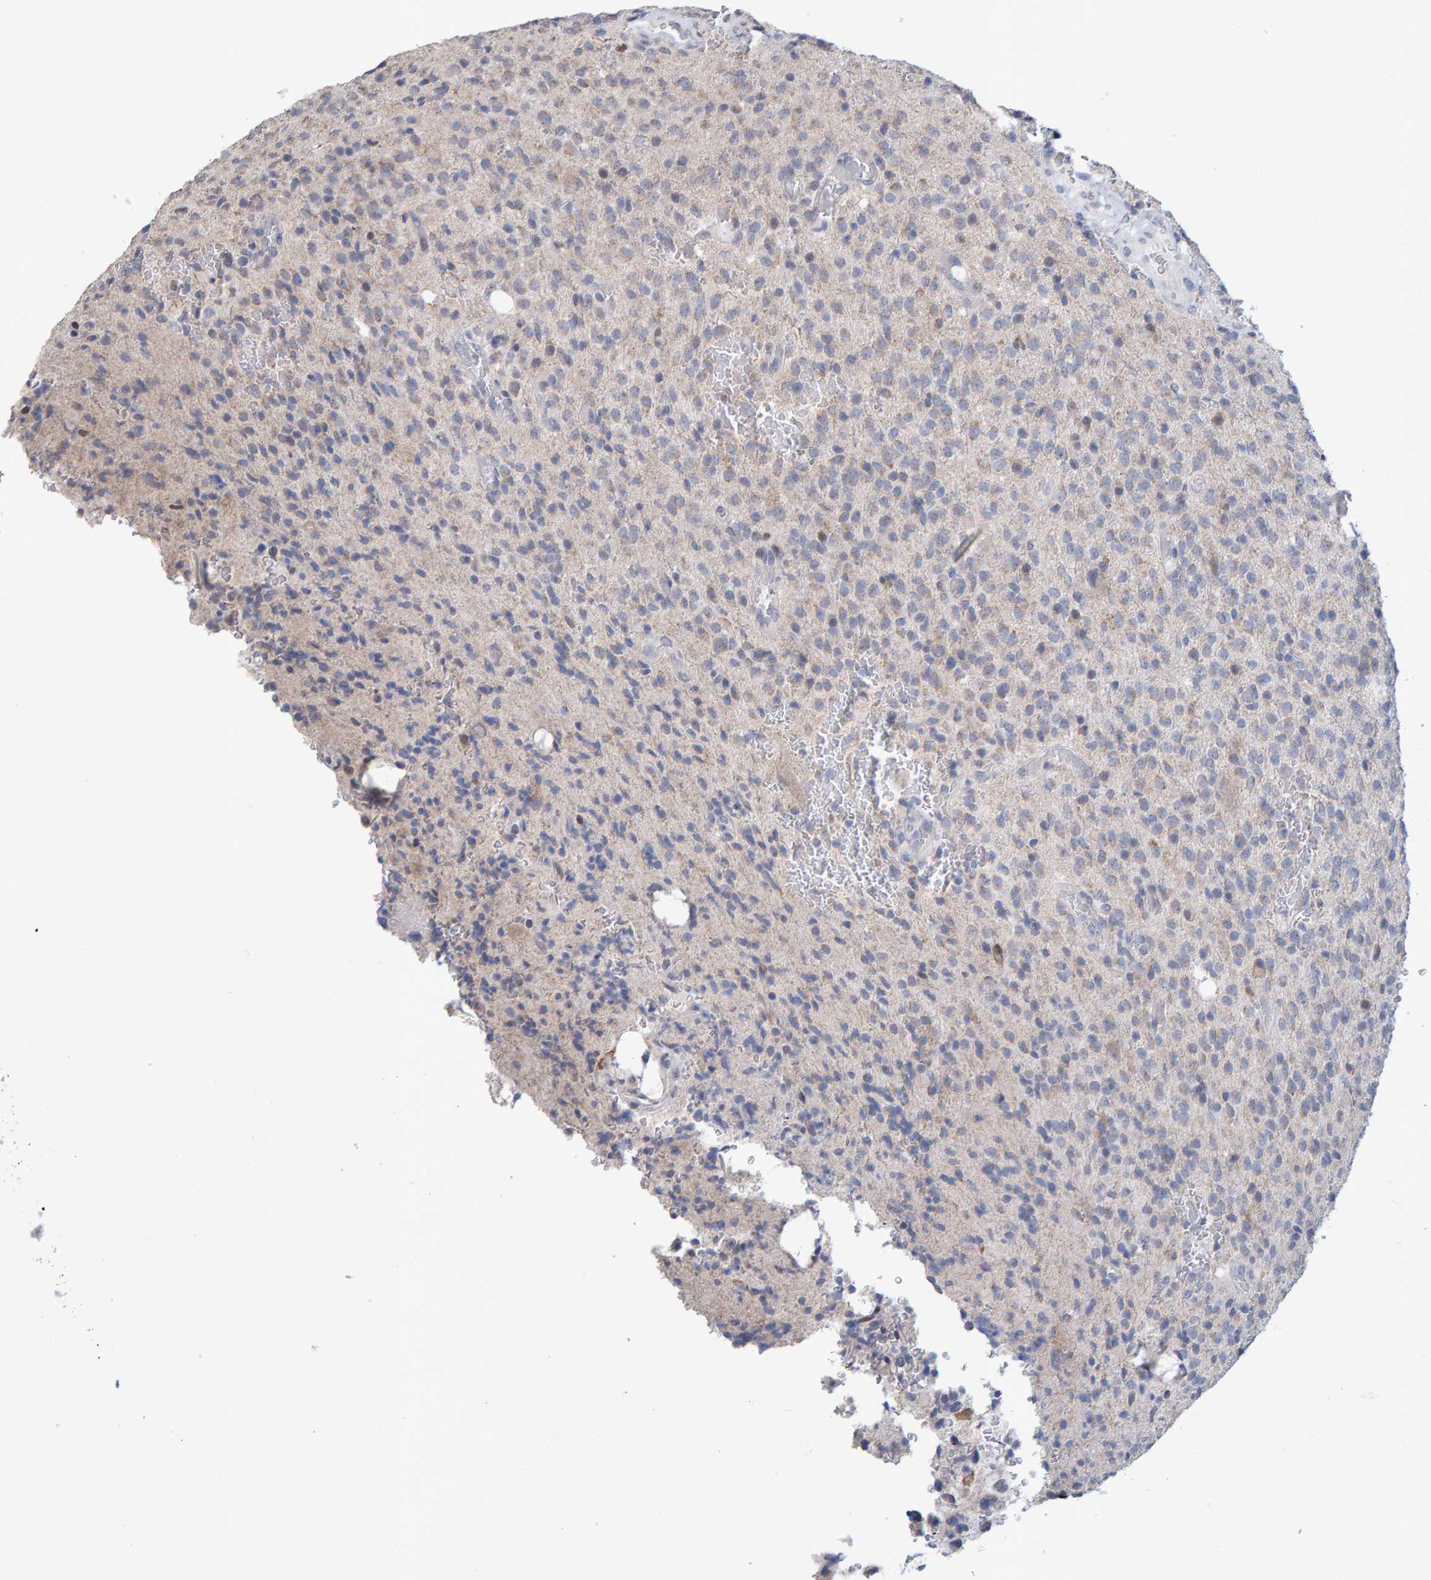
{"staining": {"intensity": "weak", "quantity": "<25%", "location": "cytoplasmic/membranous"}, "tissue": "glioma", "cell_type": "Tumor cells", "image_type": "cancer", "snomed": [{"axis": "morphology", "description": "Glioma, malignant, High grade"}, {"axis": "topography", "description": "Brain"}], "caption": "This photomicrograph is of glioma stained with immunohistochemistry to label a protein in brown with the nuclei are counter-stained blue. There is no staining in tumor cells. (DAB (3,3'-diaminobenzidine) immunohistochemistry (IHC) visualized using brightfield microscopy, high magnification).", "gene": "USP43", "patient": {"sex": "male", "age": 34}}